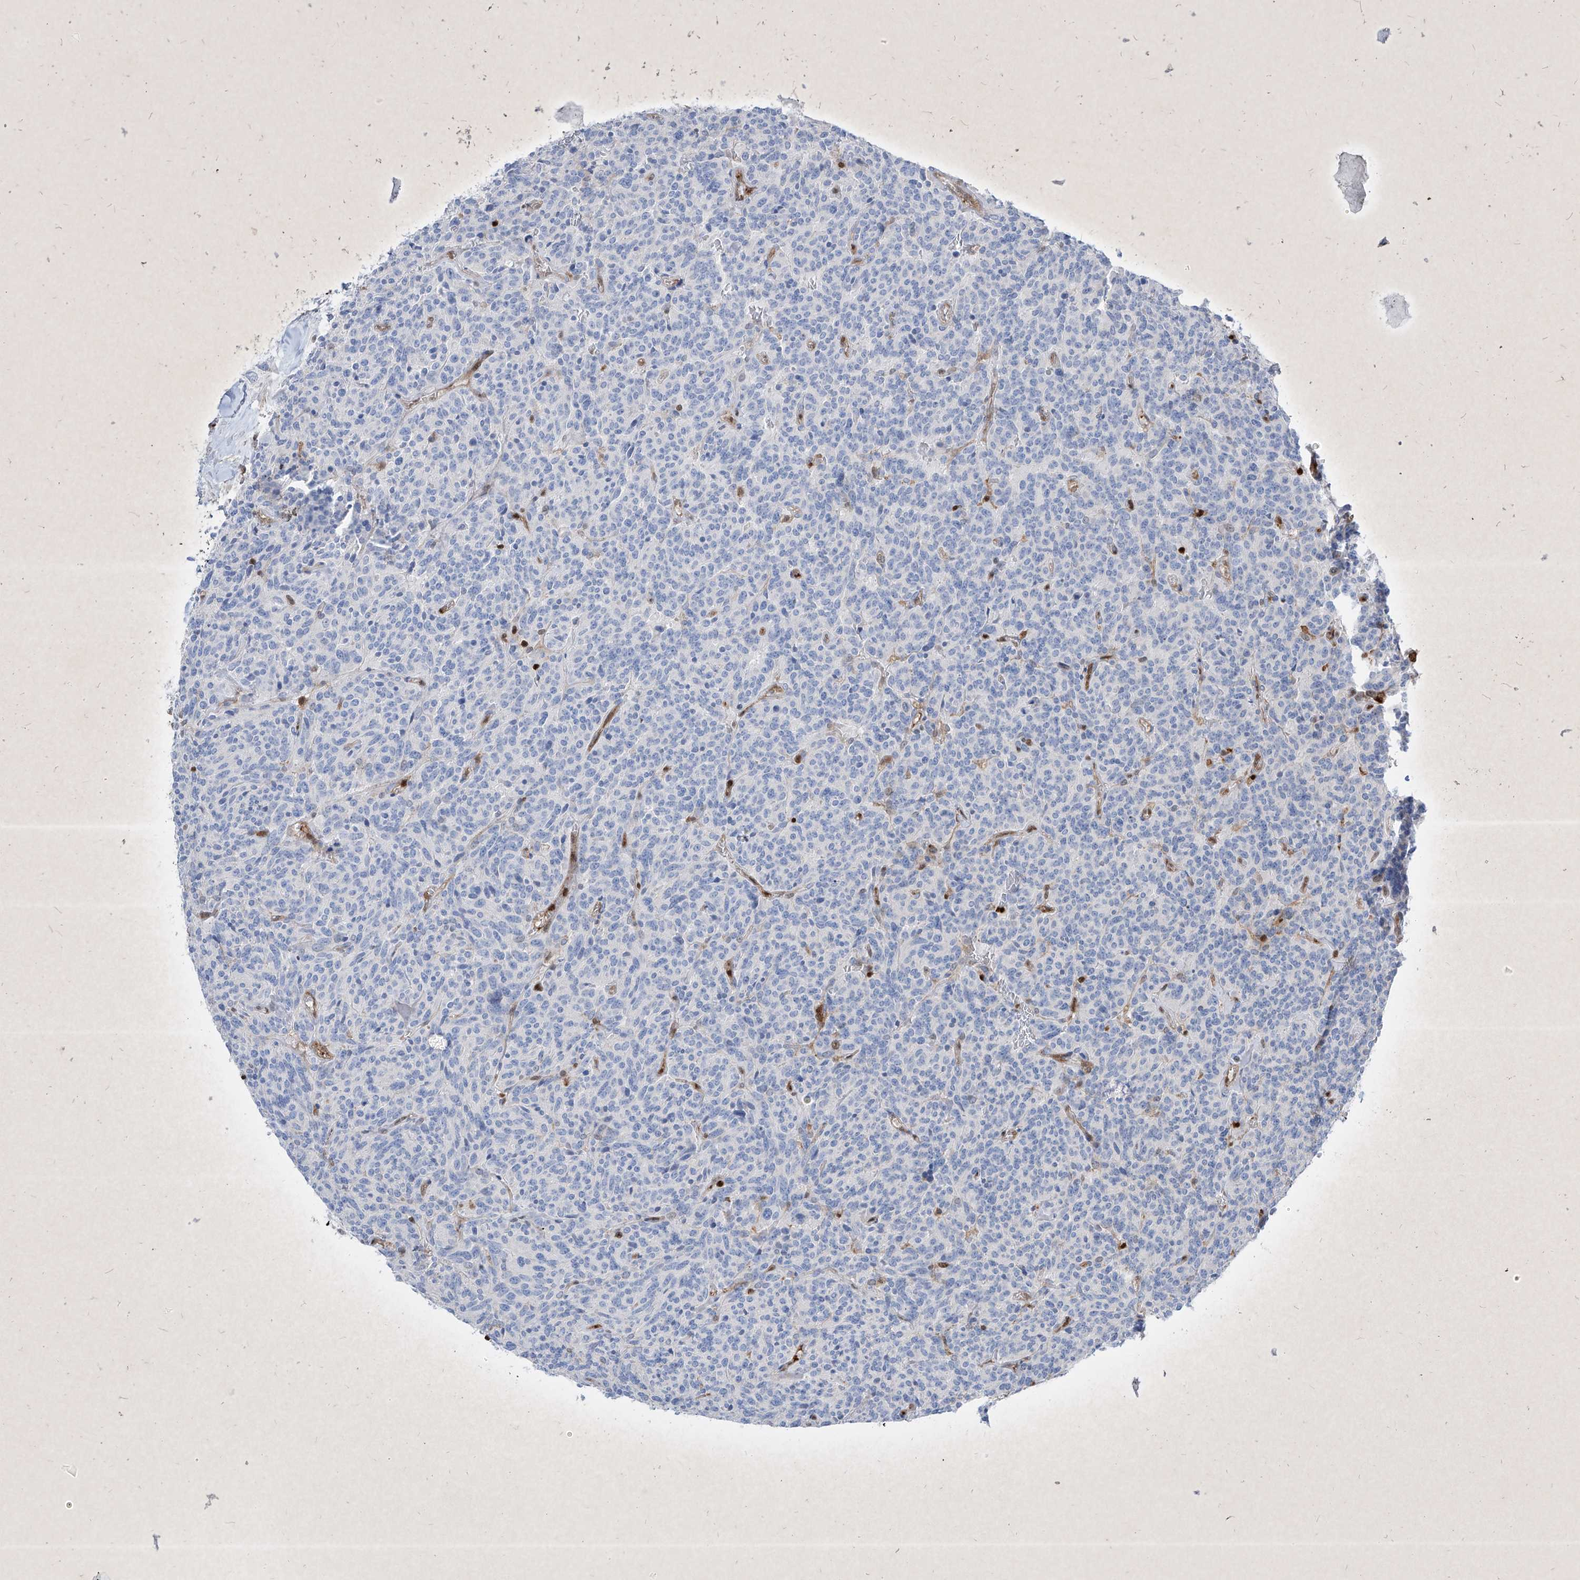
{"staining": {"intensity": "negative", "quantity": "none", "location": "none"}, "tissue": "carcinoid", "cell_type": "Tumor cells", "image_type": "cancer", "snomed": [{"axis": "morphology", "description": "Carcinoid, malignant, NOS"}, {"axis": "topography", "description": "Lung"}], "caption": "Photomicrograph shows no protein expression in tumor cells of carcinoid tissue.", "gene": "PSMB10", "patient": {"sex": "female", "age": 46}}